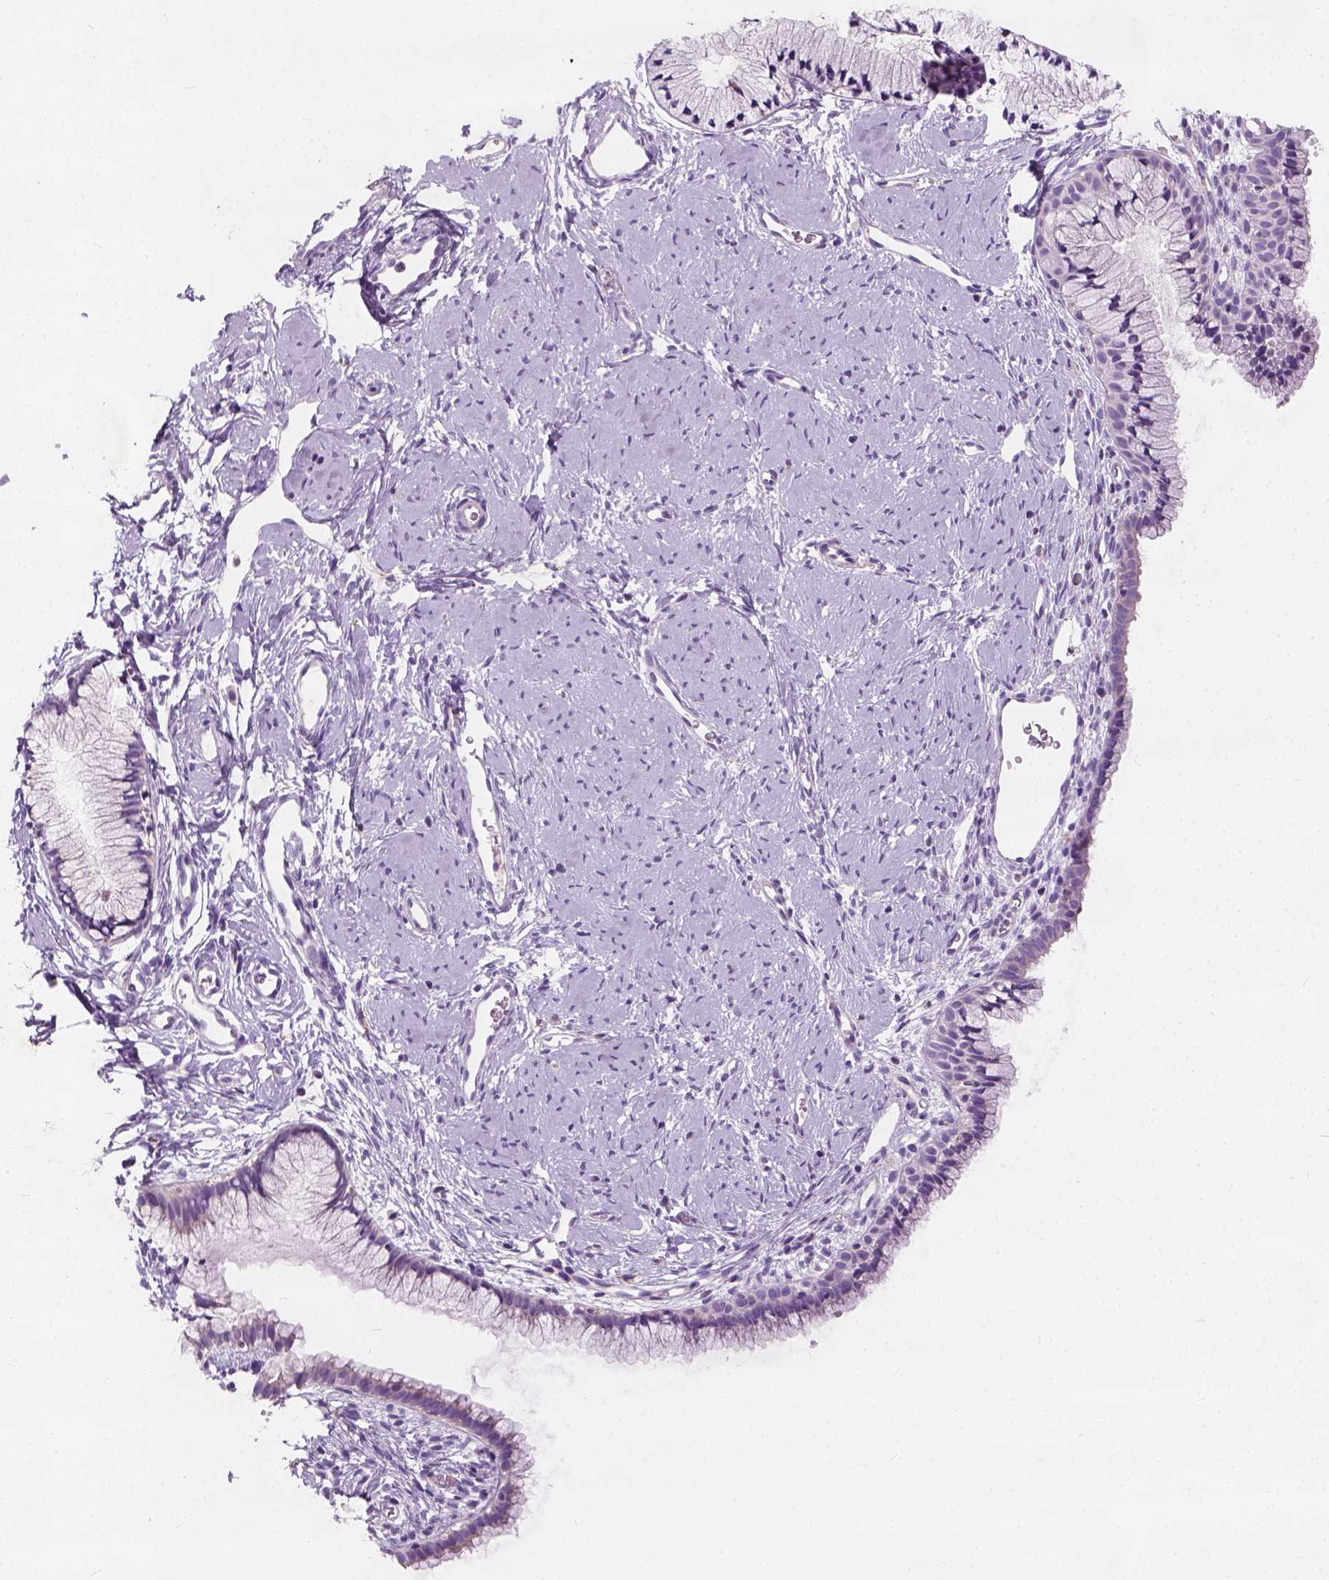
{"staining": {"intensity": "negative", "quantity": "none", "location": "none"}, "tissue": "cervix", "cell_type": "Glandular cells", "image_type": "normal", "snomed": [{"axis": "morphology", "description": "Normal tissue, NOS"}, {"axis": "topography", "description": "Cervix"}], "caption": "High power microscopy image of an immunohistochemistry image of normal cervix, revealing no significant positivity in glandular cells.", "gene": "CHODL", "patient": {"sex": "female", "age": 40}}